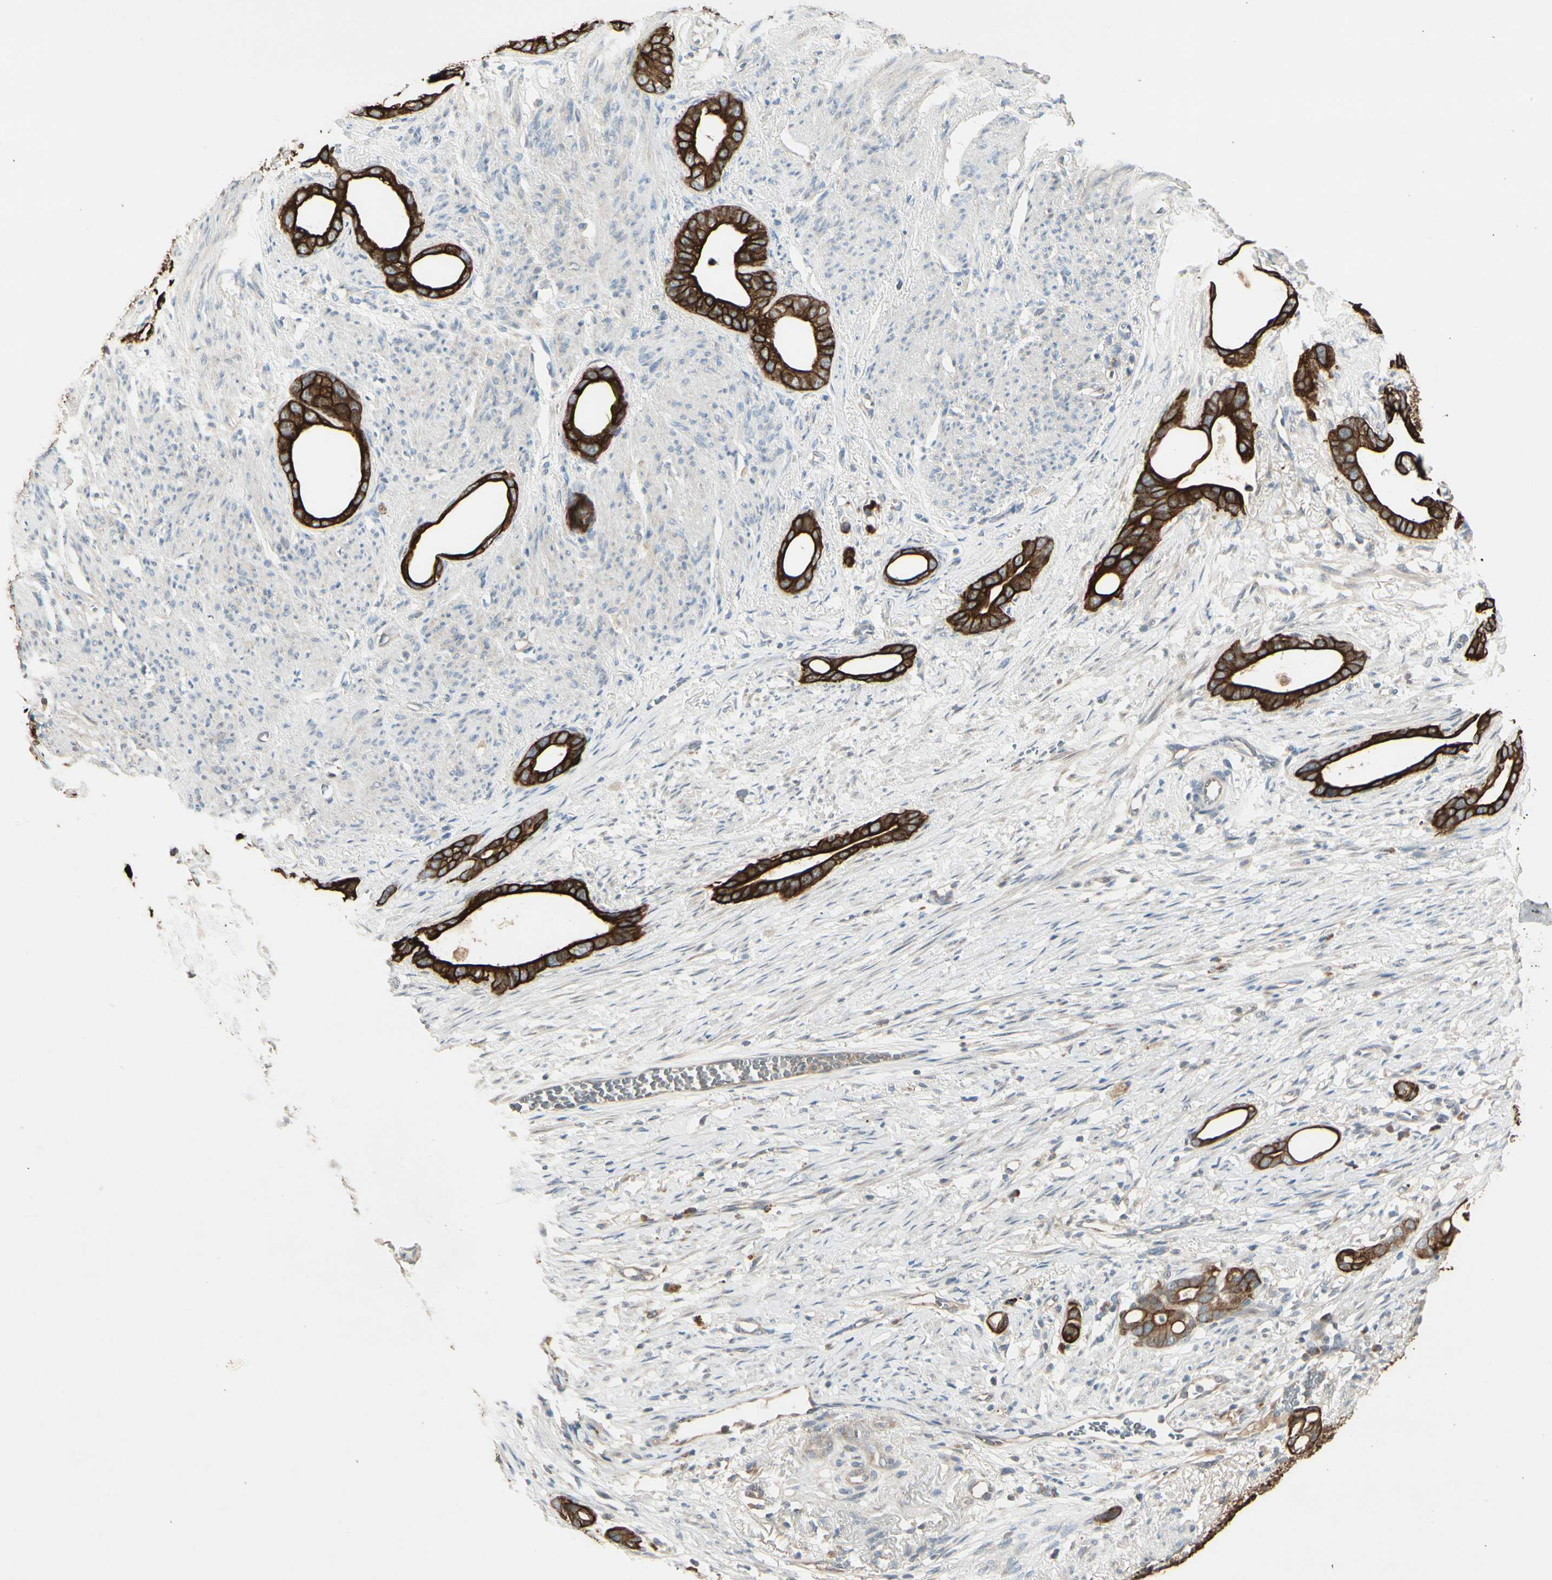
{"staining": {"intensity": "strong", "quantity": ">75%", "location": "cytoplasmic/membranous"}, "tissue": "stomach cancer", "cell_type": "Tumor cells", "image_type": "cancer", "snomed": [{"axis": "morphology", "description": "Adenocarcinoma, NOS"}, {"axis": "topography", "description": "Stomach"}], "caption": "IHC image of stomach cancer stained for a protein (brown), which exhibits high levels of strong cytoplasmic/membranous expression in approximately >75% of tumor cells.", "gene": "SKIL", "patient": {"sex": "female", "age": 75}}